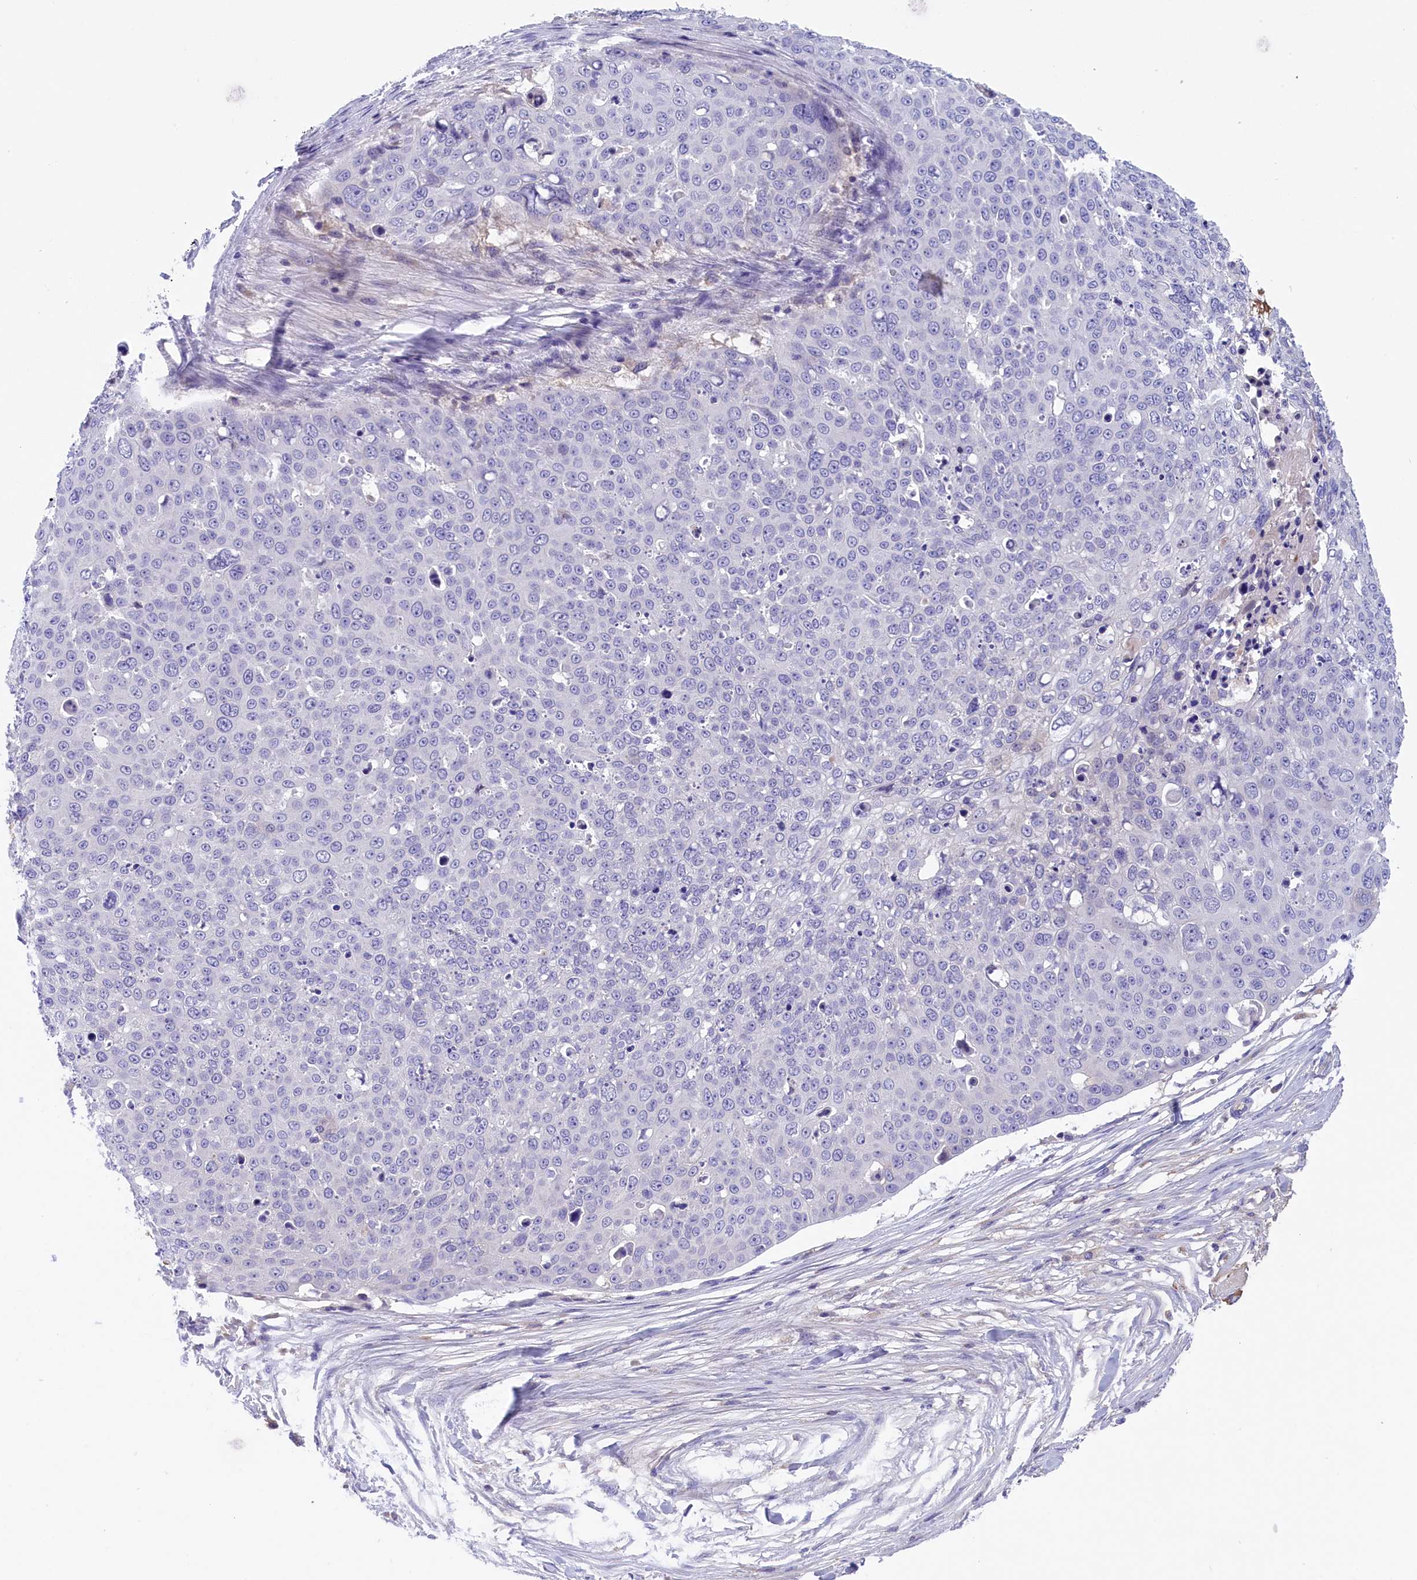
{"staining": {"intensity": "negative", "quantity": "none", "location": "none"}, "tissue": "skin cancer", "cell_type": "Tumor cells", "image_type": "cancer", "snomed": [{"axis": "morphology", "description": "Squamous cell carcinoma, NOS"}, {"axis": "topography", "description": "Skin"}], "caption": "An image of skin squamous cell carcinoma stained for a protein shows no brown staining in tumor cells.", "gene": "STYX", "patient": {"sex": "male", "age": 71}}